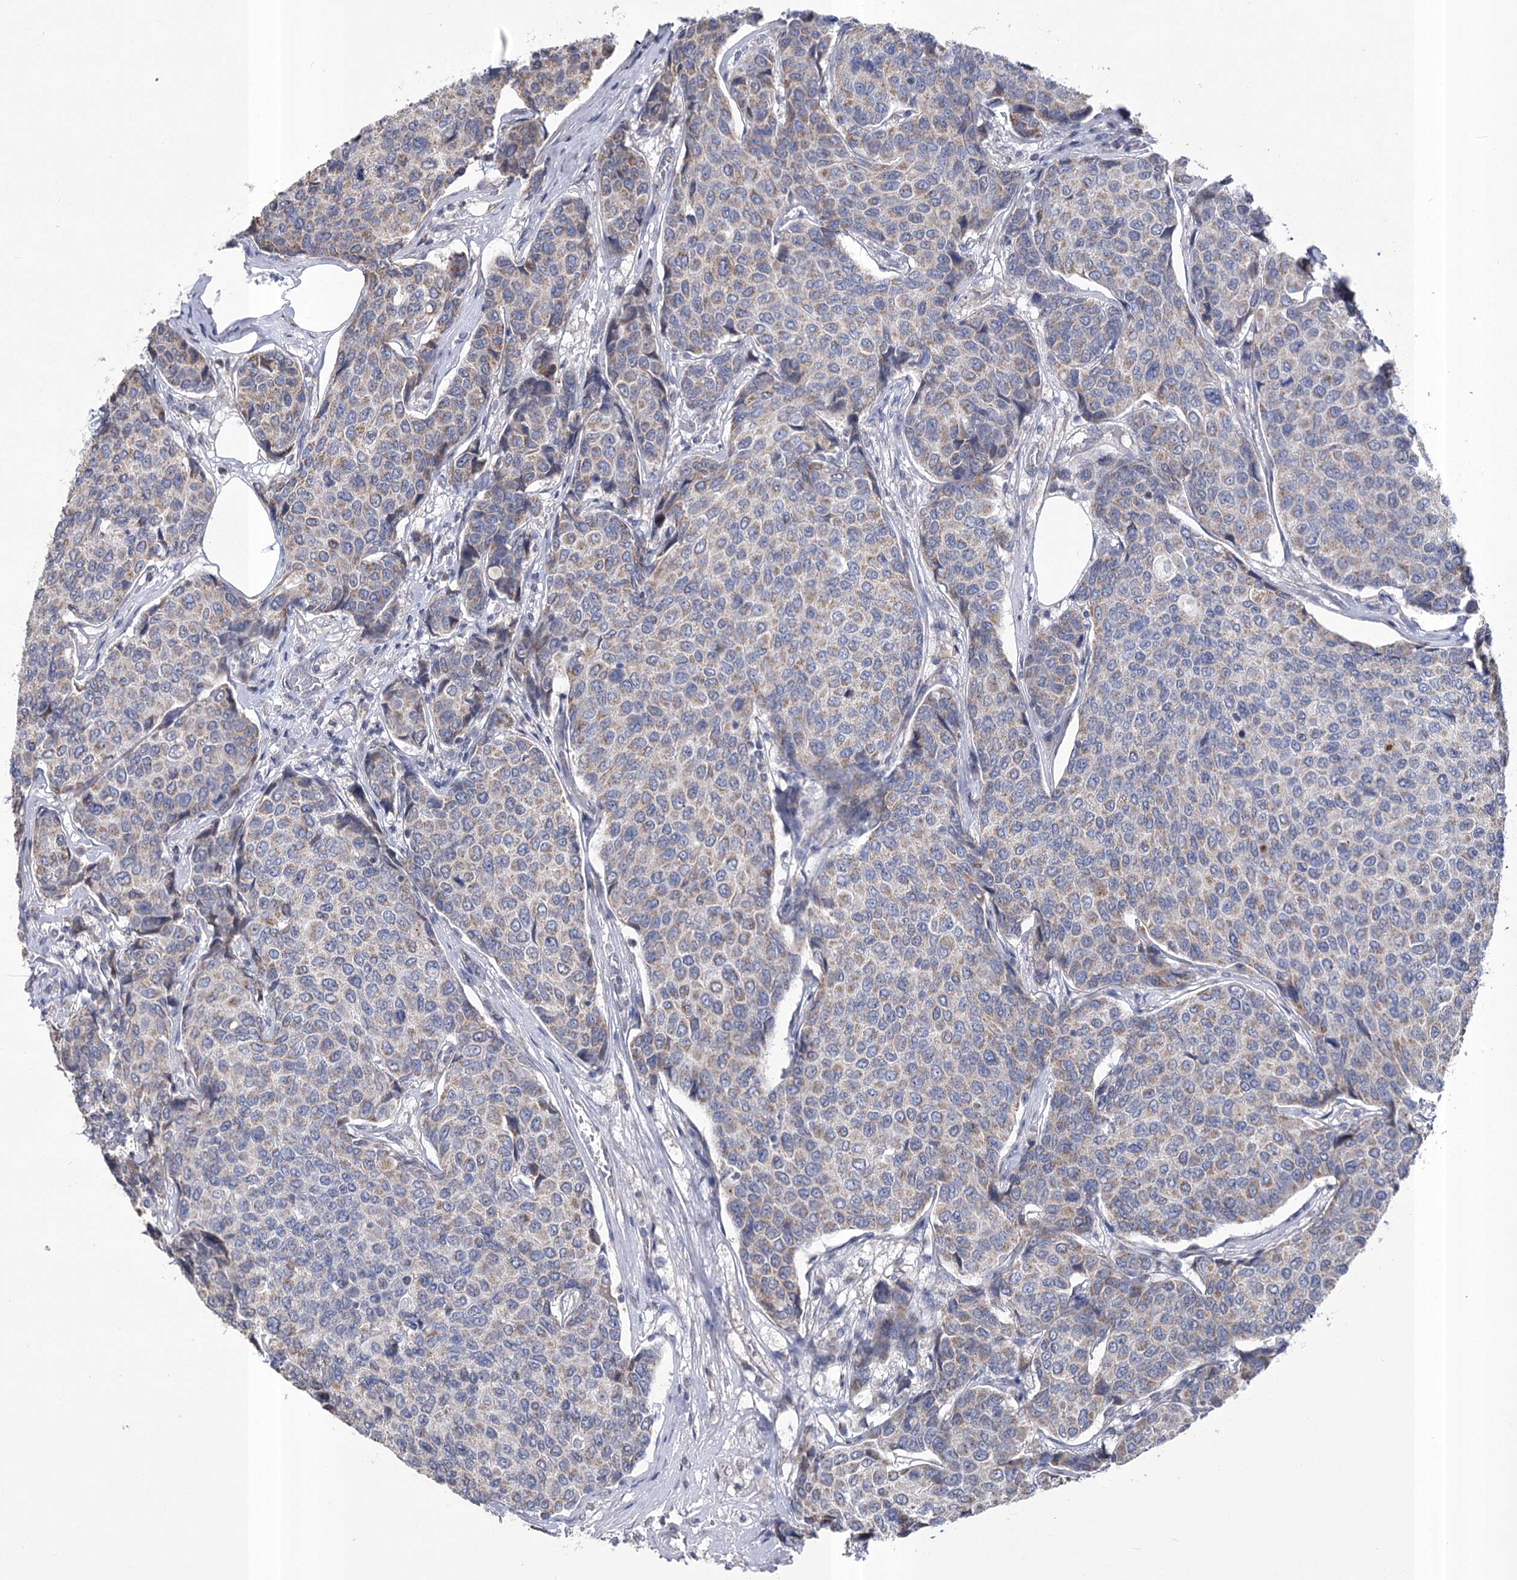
{"staining": {"intensity": "weak", "quantity": "25%-75%", "location": "cytoplasmic/membranous"}, "tissue": "breast cancer", "cell_type": "Tumor cells", "image_type": "cancer", "snomed": [{"axis": "morphology", "description": "Duct carcinoma"}, {"axis": "topography", "description": "Breast"}], "caption": "The image displays immunohistochemical staining of breast intraductal carcinoma. There is weak cytoplasmic/membranous positivity is seen in approximately 25%-75% of tumor cells.", "gene": "PDHB", "patient": {"sex": "female", "age": 55}}